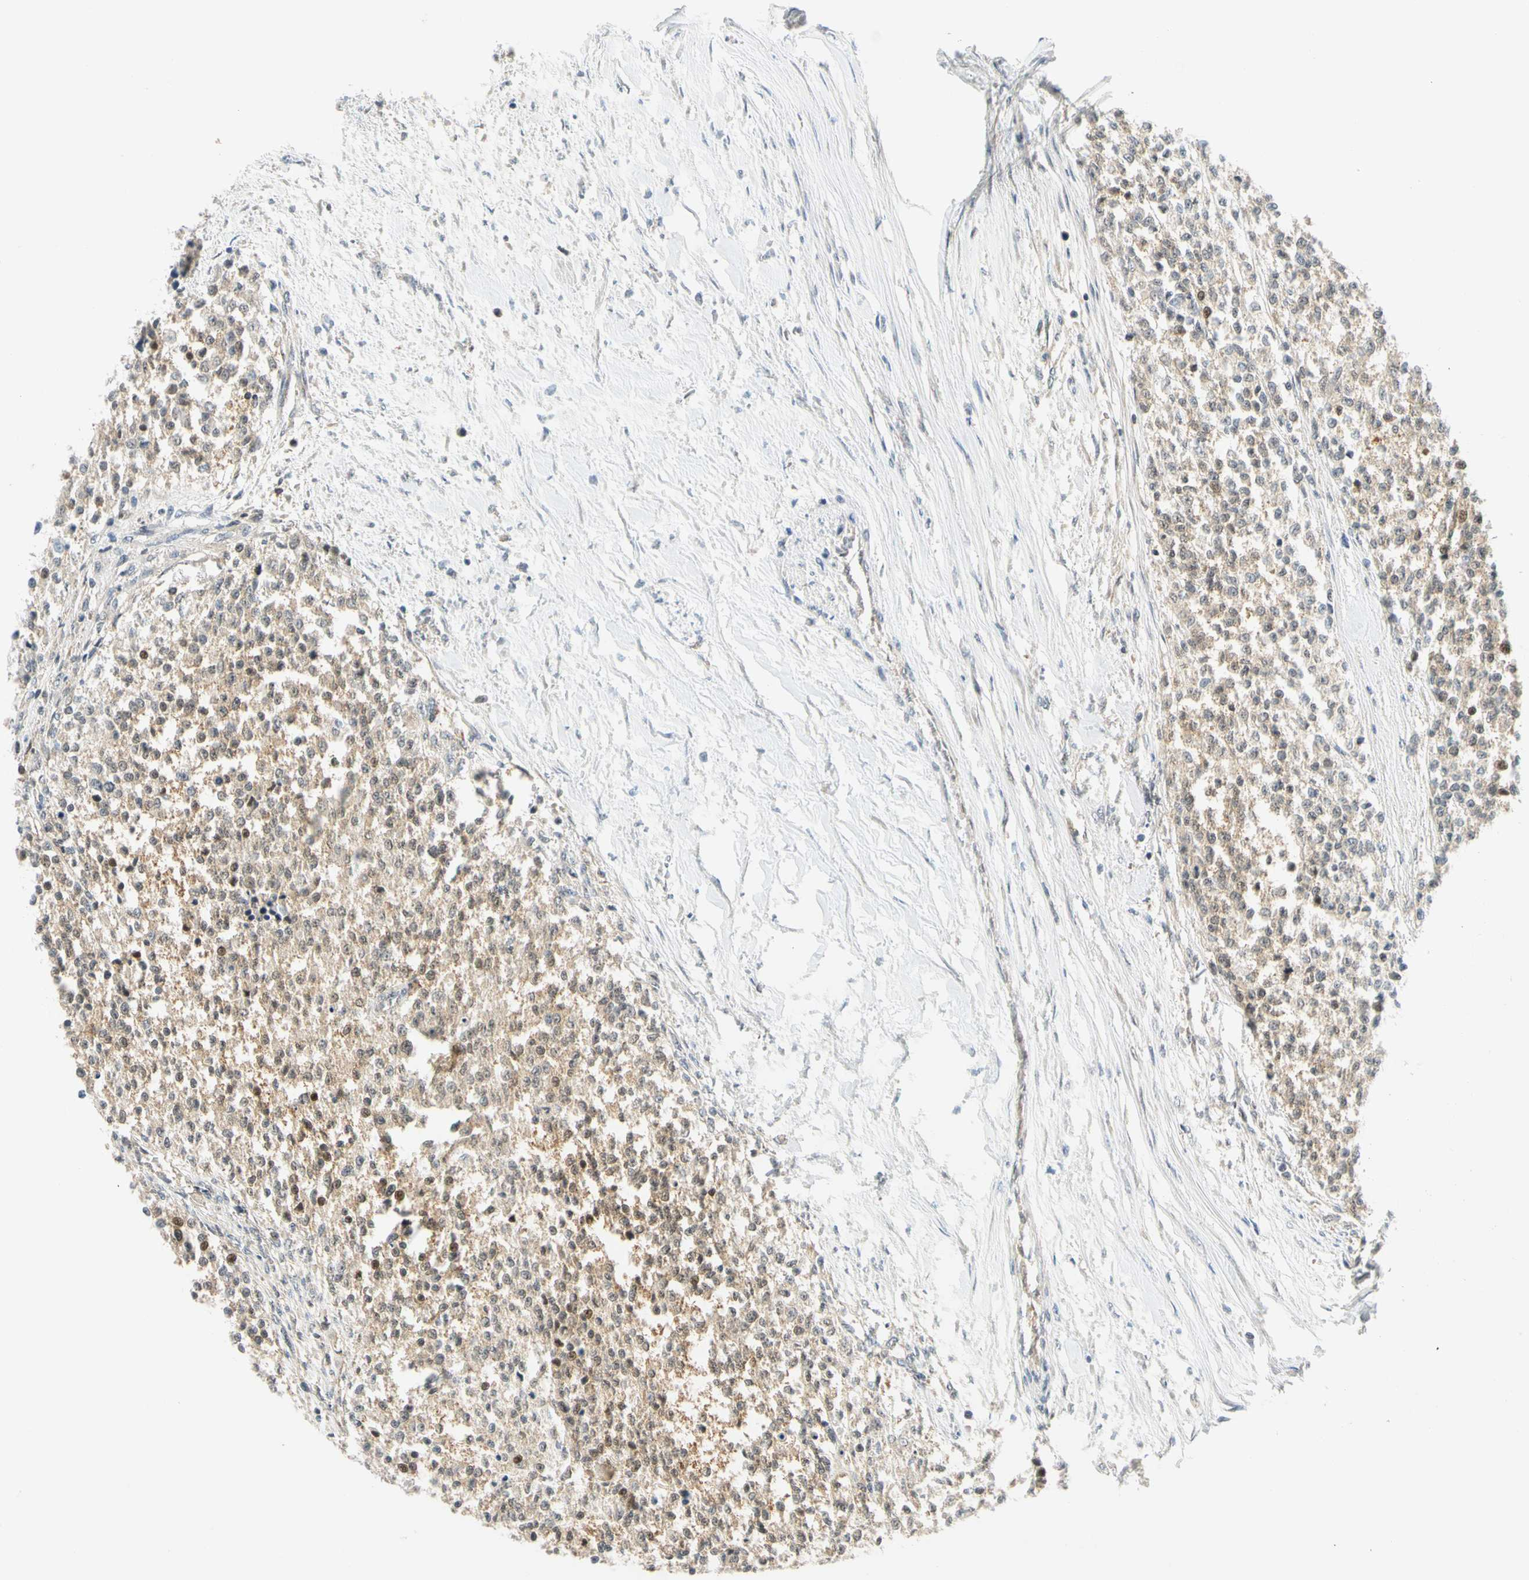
{"staining": {"intensity": "weak", "quantity": ">75%", "location": "cytoplasmic/membranous"}, "tissue": "testis cancer", "cell_type": "Tumor cells", "image_type": "cancer", "snomed": [{"axis": "morphology", "description": "Seminoma, NOS"}, {"axis": "topography", "description": "Testis"}], "caption": "Immunohistochemistry staining of testis cancer (seminoma), which reveals low levels of weak cytoplasmic/membranous positivity in approximately >75% of tumor cells indicating weak cytoplasmic/membranous protein positivity. The staining was performed using DAB (brown) for protein detection and nuclei were counterstained in hematoxylin (blue).", "gene": "MAPK9", "patient": {"sex": "male", "age": 59}}